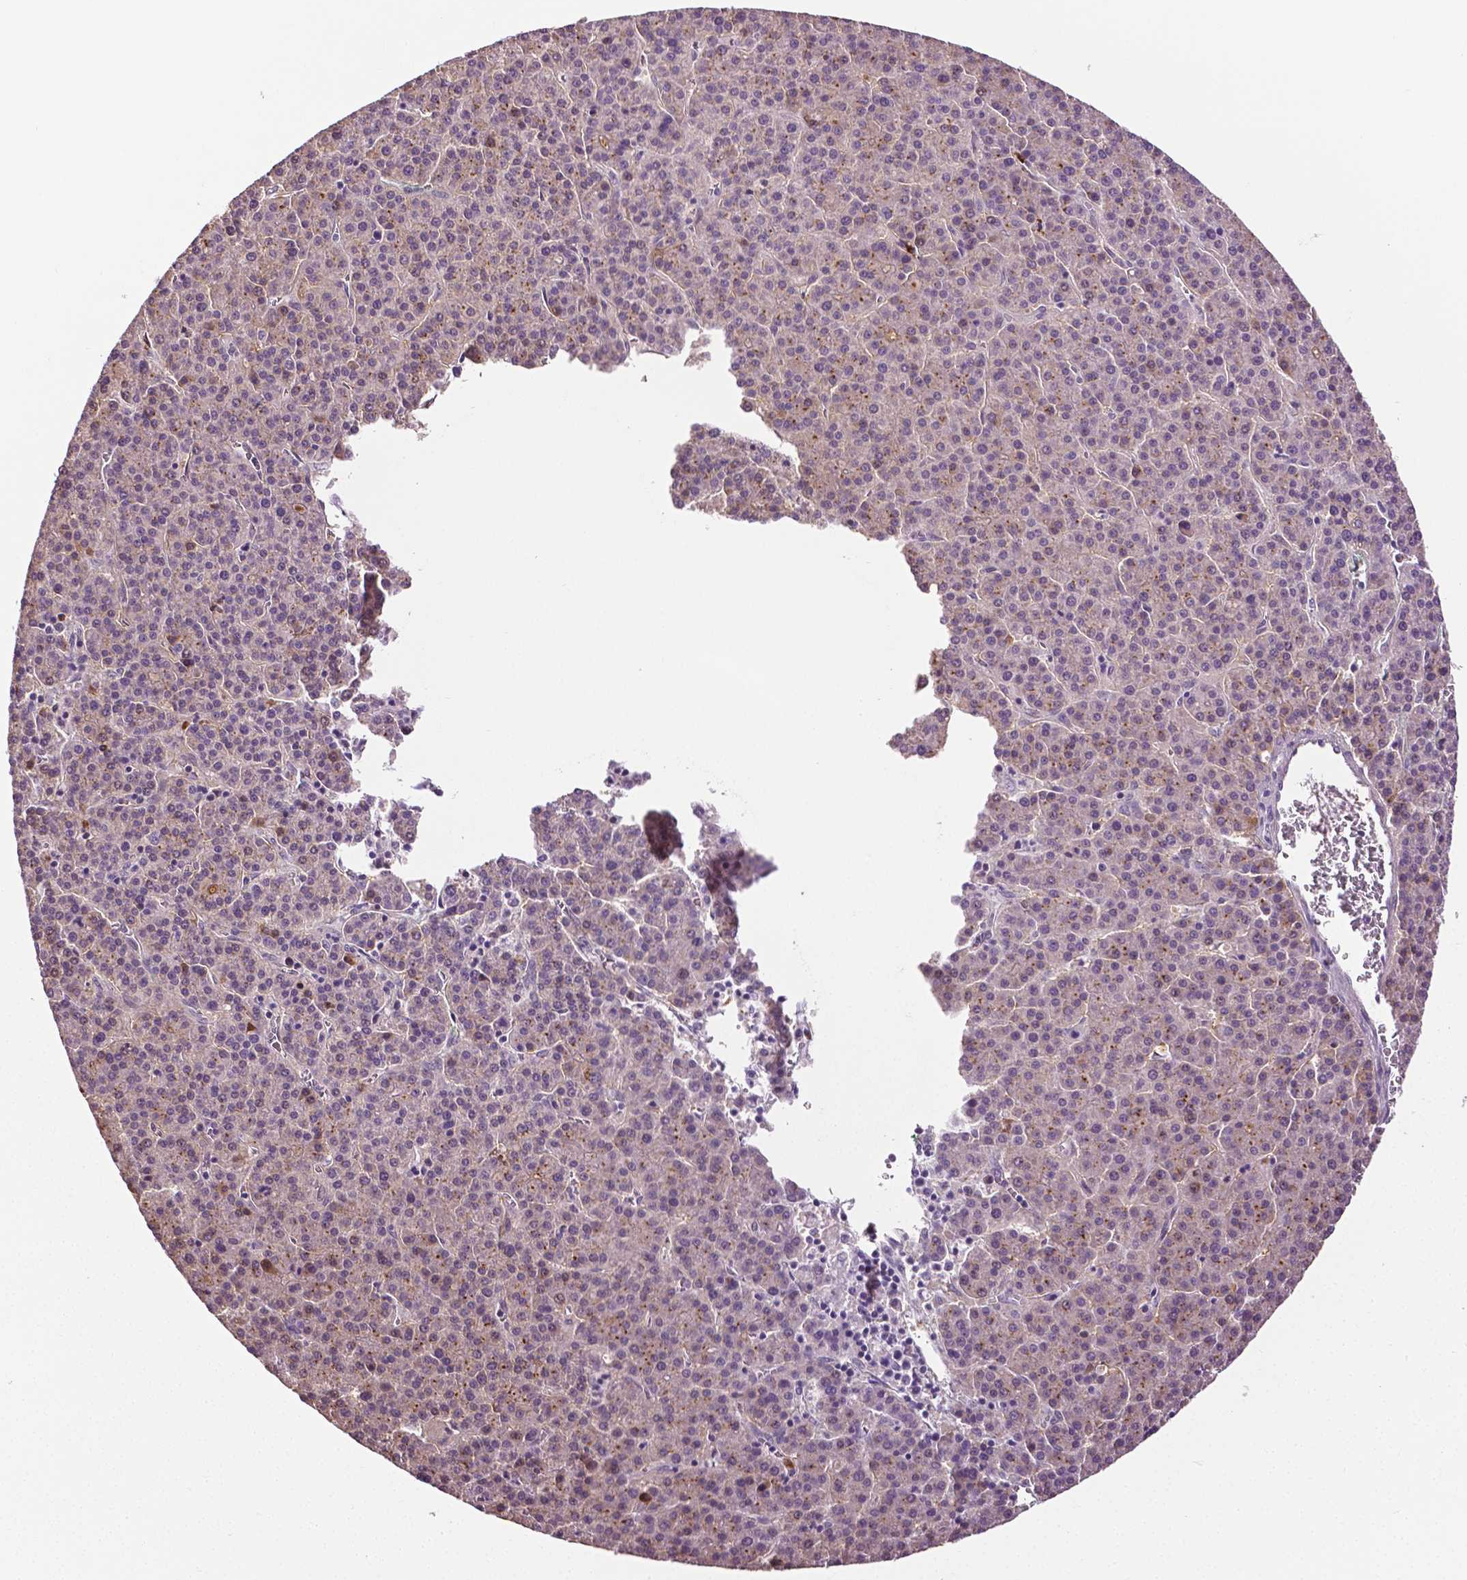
{"staining": {"intensity": "weak", "quantity": "<25%", "location": "cytoplasmic/membranous"}, "tissue": "liver cancer", "cell_type": "Tumor cells", "image_type": "cancer", "snomed": [{"axis": "morphology", "description": "Carcinoma, Hepatocellular, NOS"}, {"axis": "topography", "description": "Liver"}], "caption": "High magnification brightfield microscopy of hepatocellular carcinoma (liver) stained with DAB (3,3'-diaminobenzidine) (brown) and counterstained with hematoxylin (blue): tumor cells show no significant staining.", "gene": "PTPN5", "patient": {"sex": "female", "age": 58}}